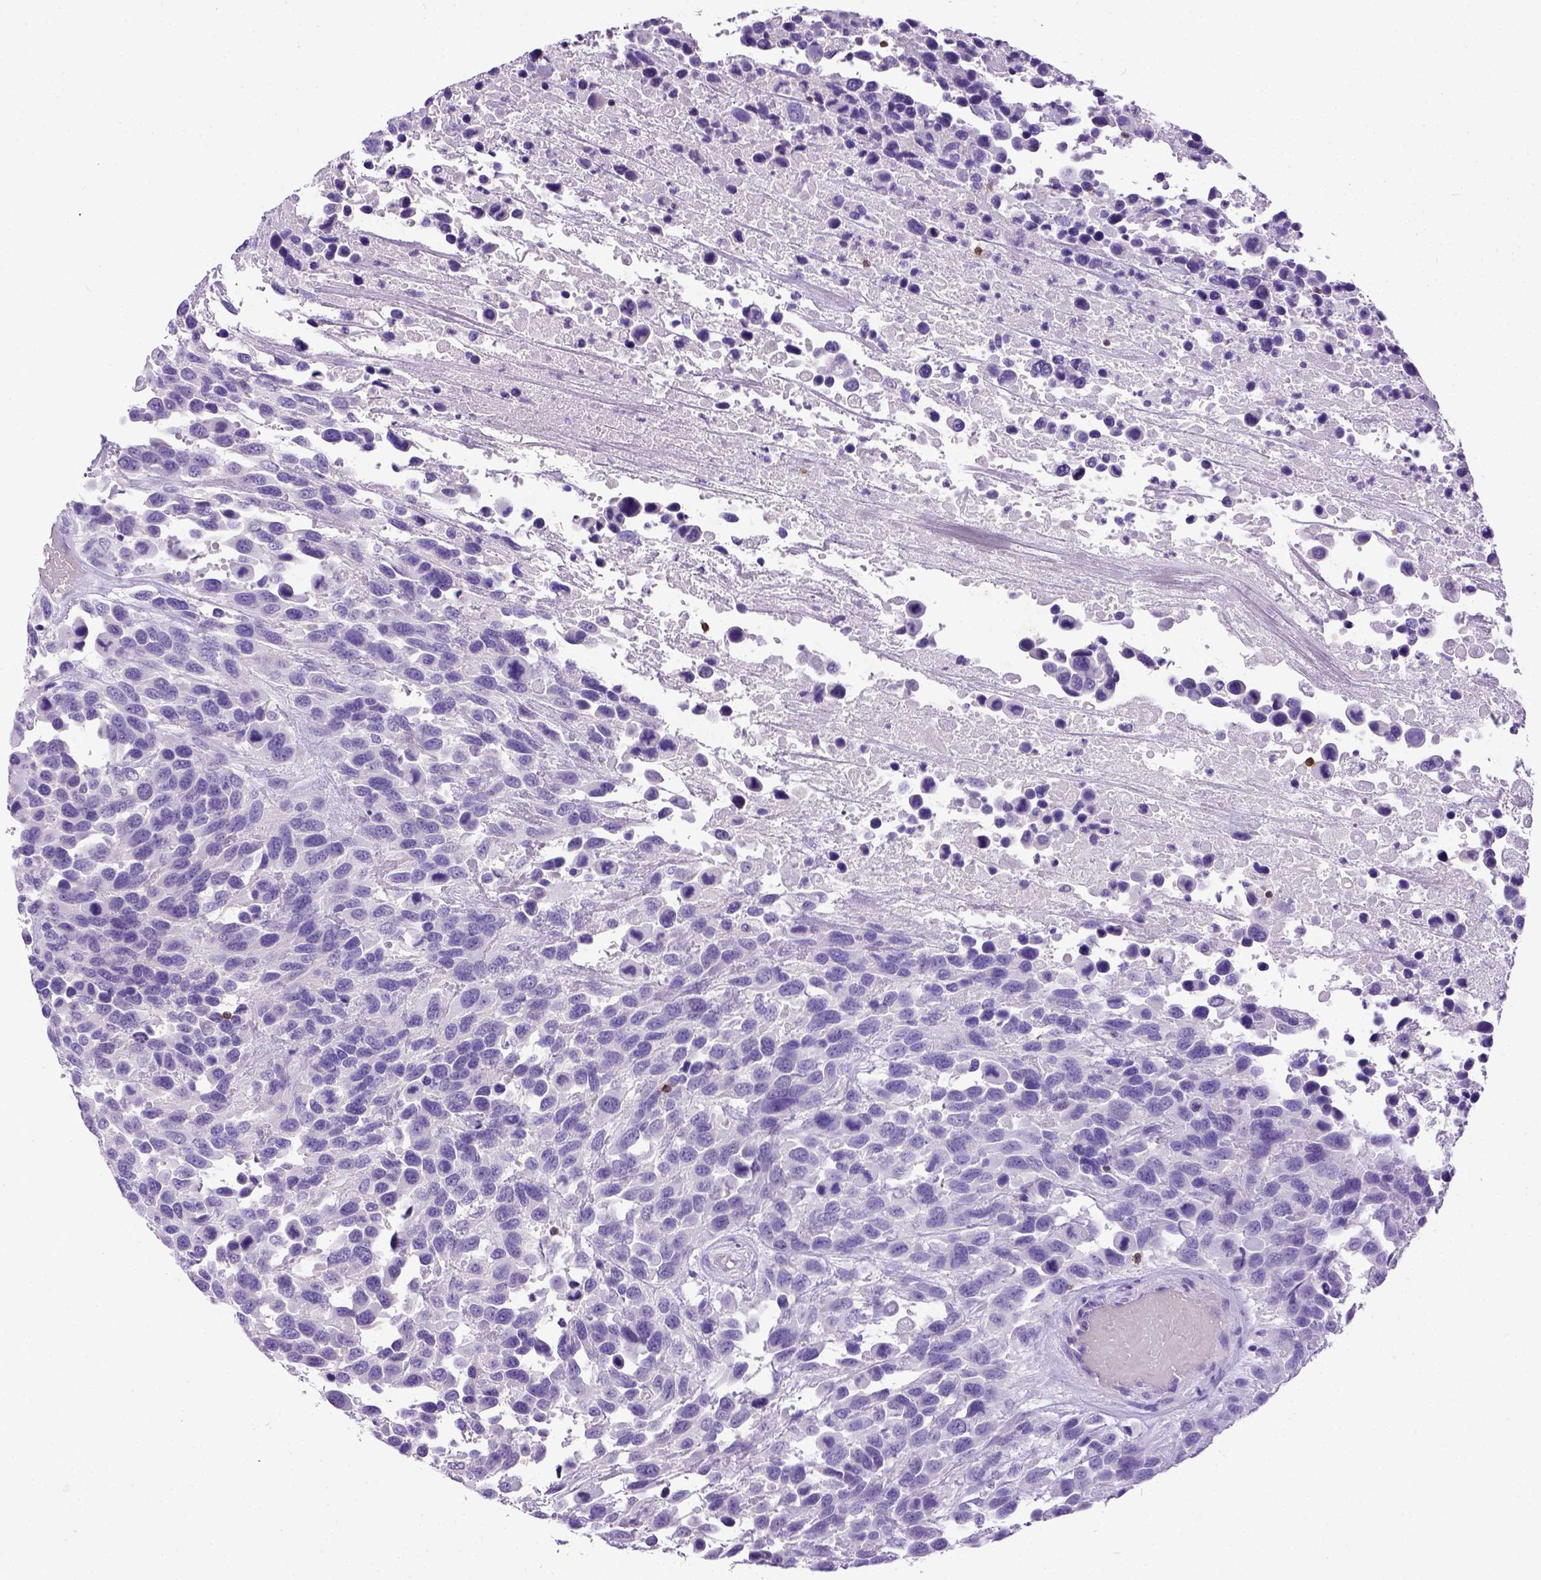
{"staining": {"intensity": "negative", "quantity": "none", "location": "none"}, "tissue": "urothelial cancer", "cell_type": "Tumor cells", "image_type": "cancer", "snomed": [{"axis": "morphology", "description": "Urothelial carcinoma, High grade"}, {"axis": "topography", "description": "Urinary bladder"}], "caption": "Immunohistochemistry histopathology image of human urothelial carcinoma (high-grade) stained for a protein (brown), which exhibits no expression in tumor cells.", "gene": "CD3E", "patient": {"sex": "female", "age": 70}}